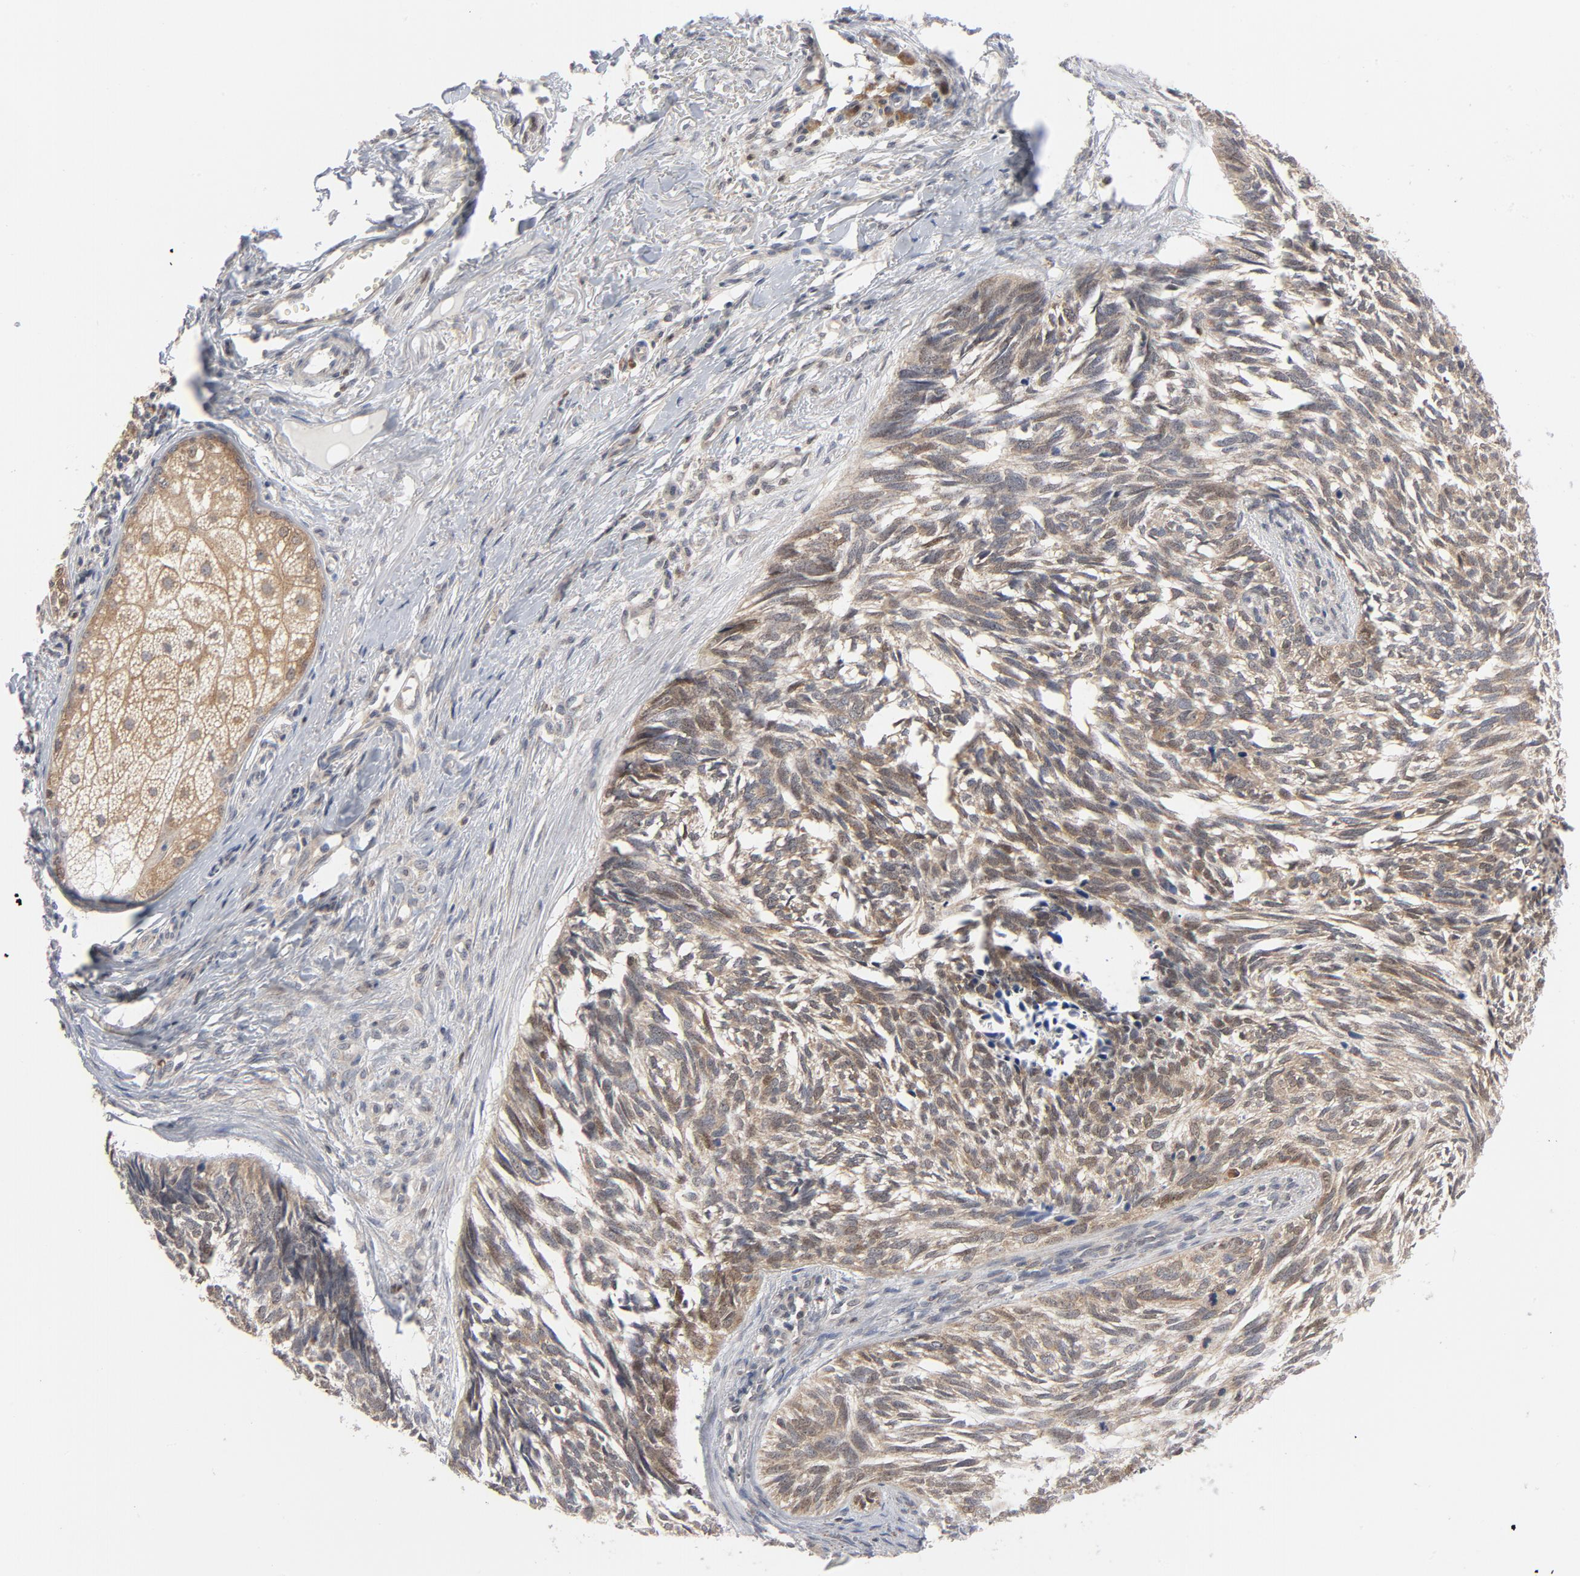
{"staining": {"intensity": "weak", "quantity": ">75%", "location": "cytoplasmic/membranous,nuclear"}, "tissue": "skin cancer", "cell_type": "Tumor cells", "image_type": "cancer", "snomed": [{"axis": "morphology", "description": "Basal cell carcinoma"}, {"axis": "topography", "description": "Skin"}], "caption": "Brown immunohistochemical staining in skin cancer (basal cell carcinoma) shows weak cytoplasmic/membranous and nuclear positivity in approximately >75% of tumor cells.", "gene": "PRDX1", "patient": {"sex": "male", "age": 63}}